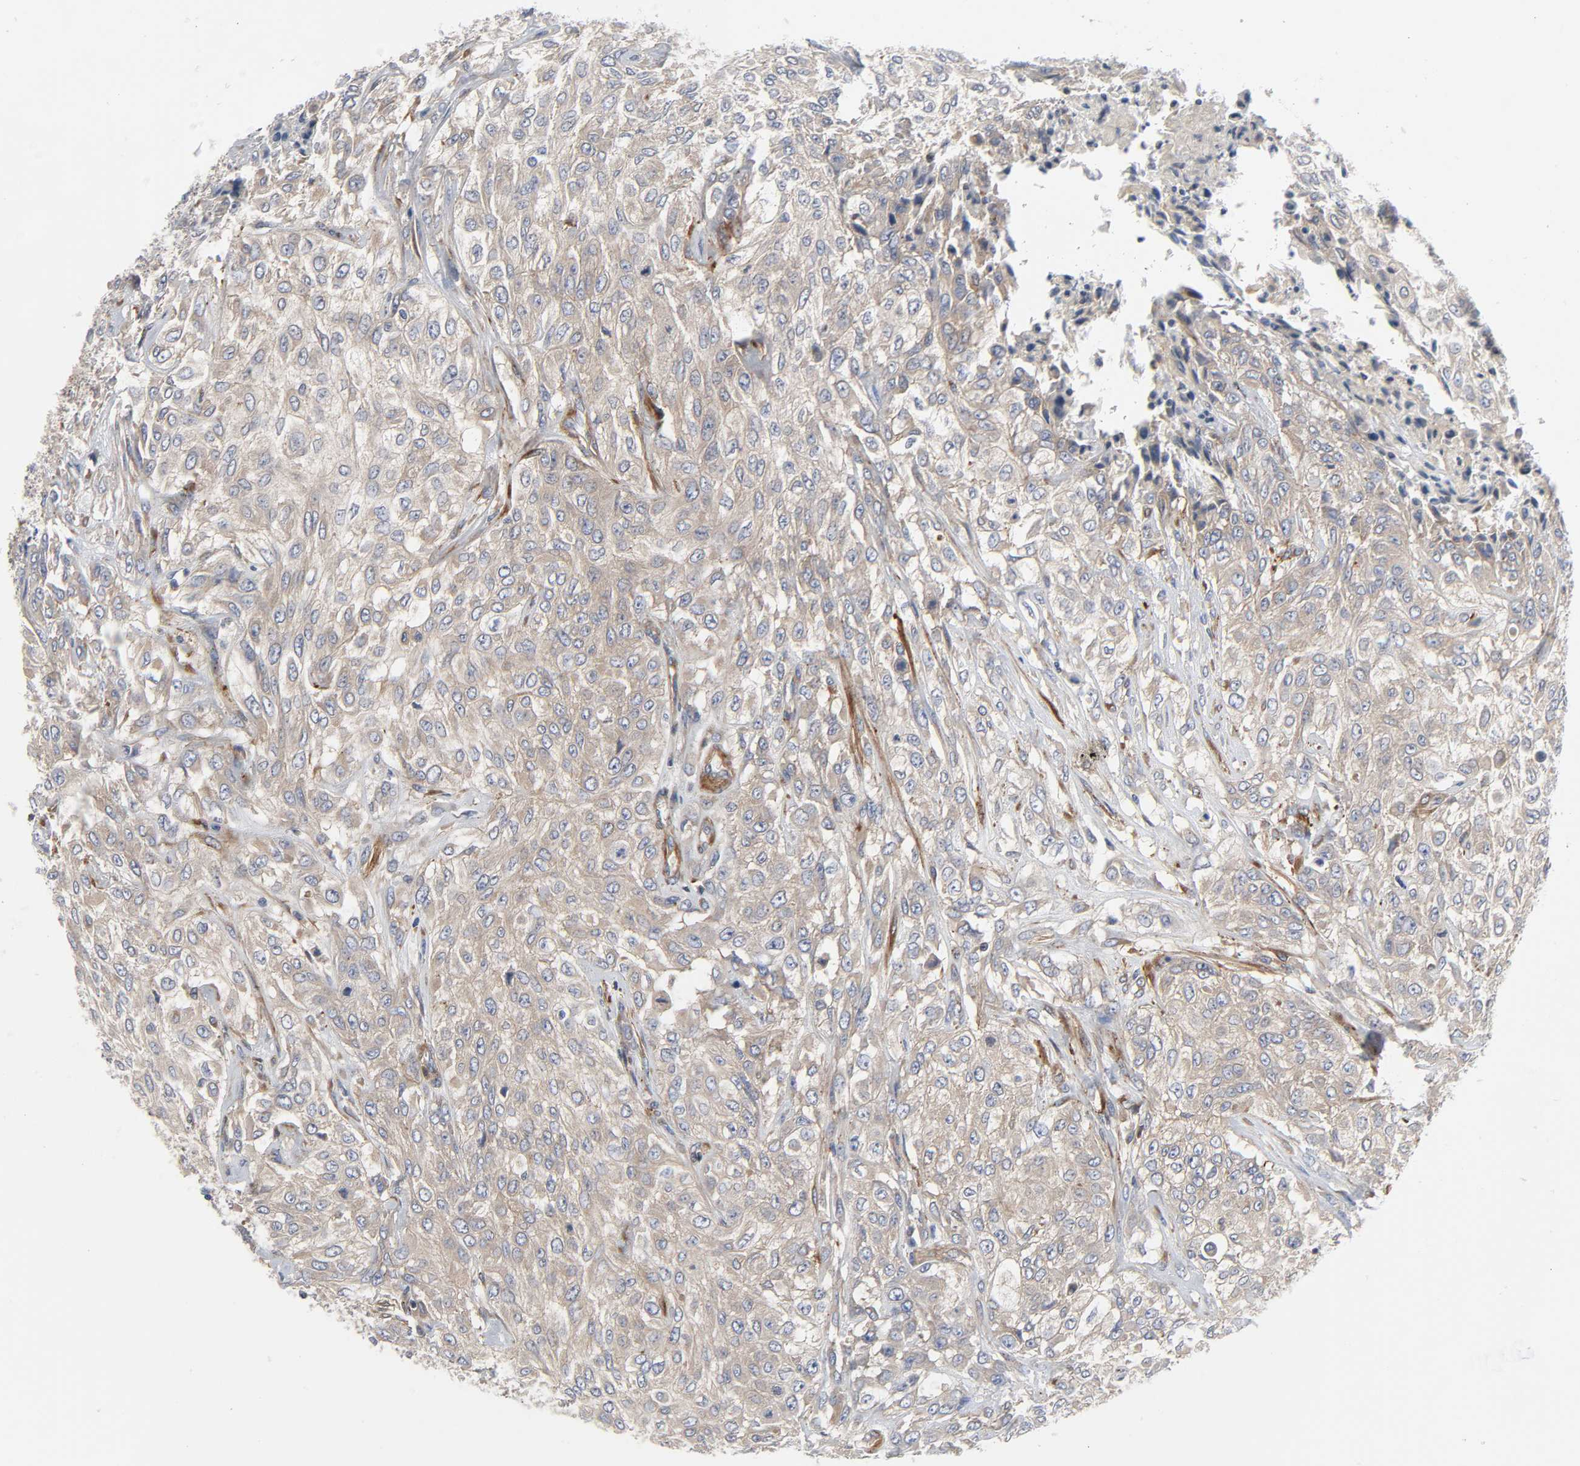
{"staining": {"intensity": "weak", "quantity": "25%-75%", "location": "cytoplasmic/membranous"}, "tissue": "urothelial cancer", "cell_type": "Tumor cells", "image_type": "cancer", "snomed": [{"axis": "morphology", "description": "Urothelial carcinoma, High grade"}, {"axis": "topography", "description": "Urinary bladder"}], "caption": "Immunohistochemistry image of neoplastic tissue: urothelial carcinoma (high-grade) stained using immunohistochemistry displays low levels of weak protein expression localized specifically in the cytoplasmic/membranous of tumor cells, appearing as a cytoplasmic/membranous brown color.", "gene": "ARHGAP1", "patient": {"sex": "male", "age": 57}}